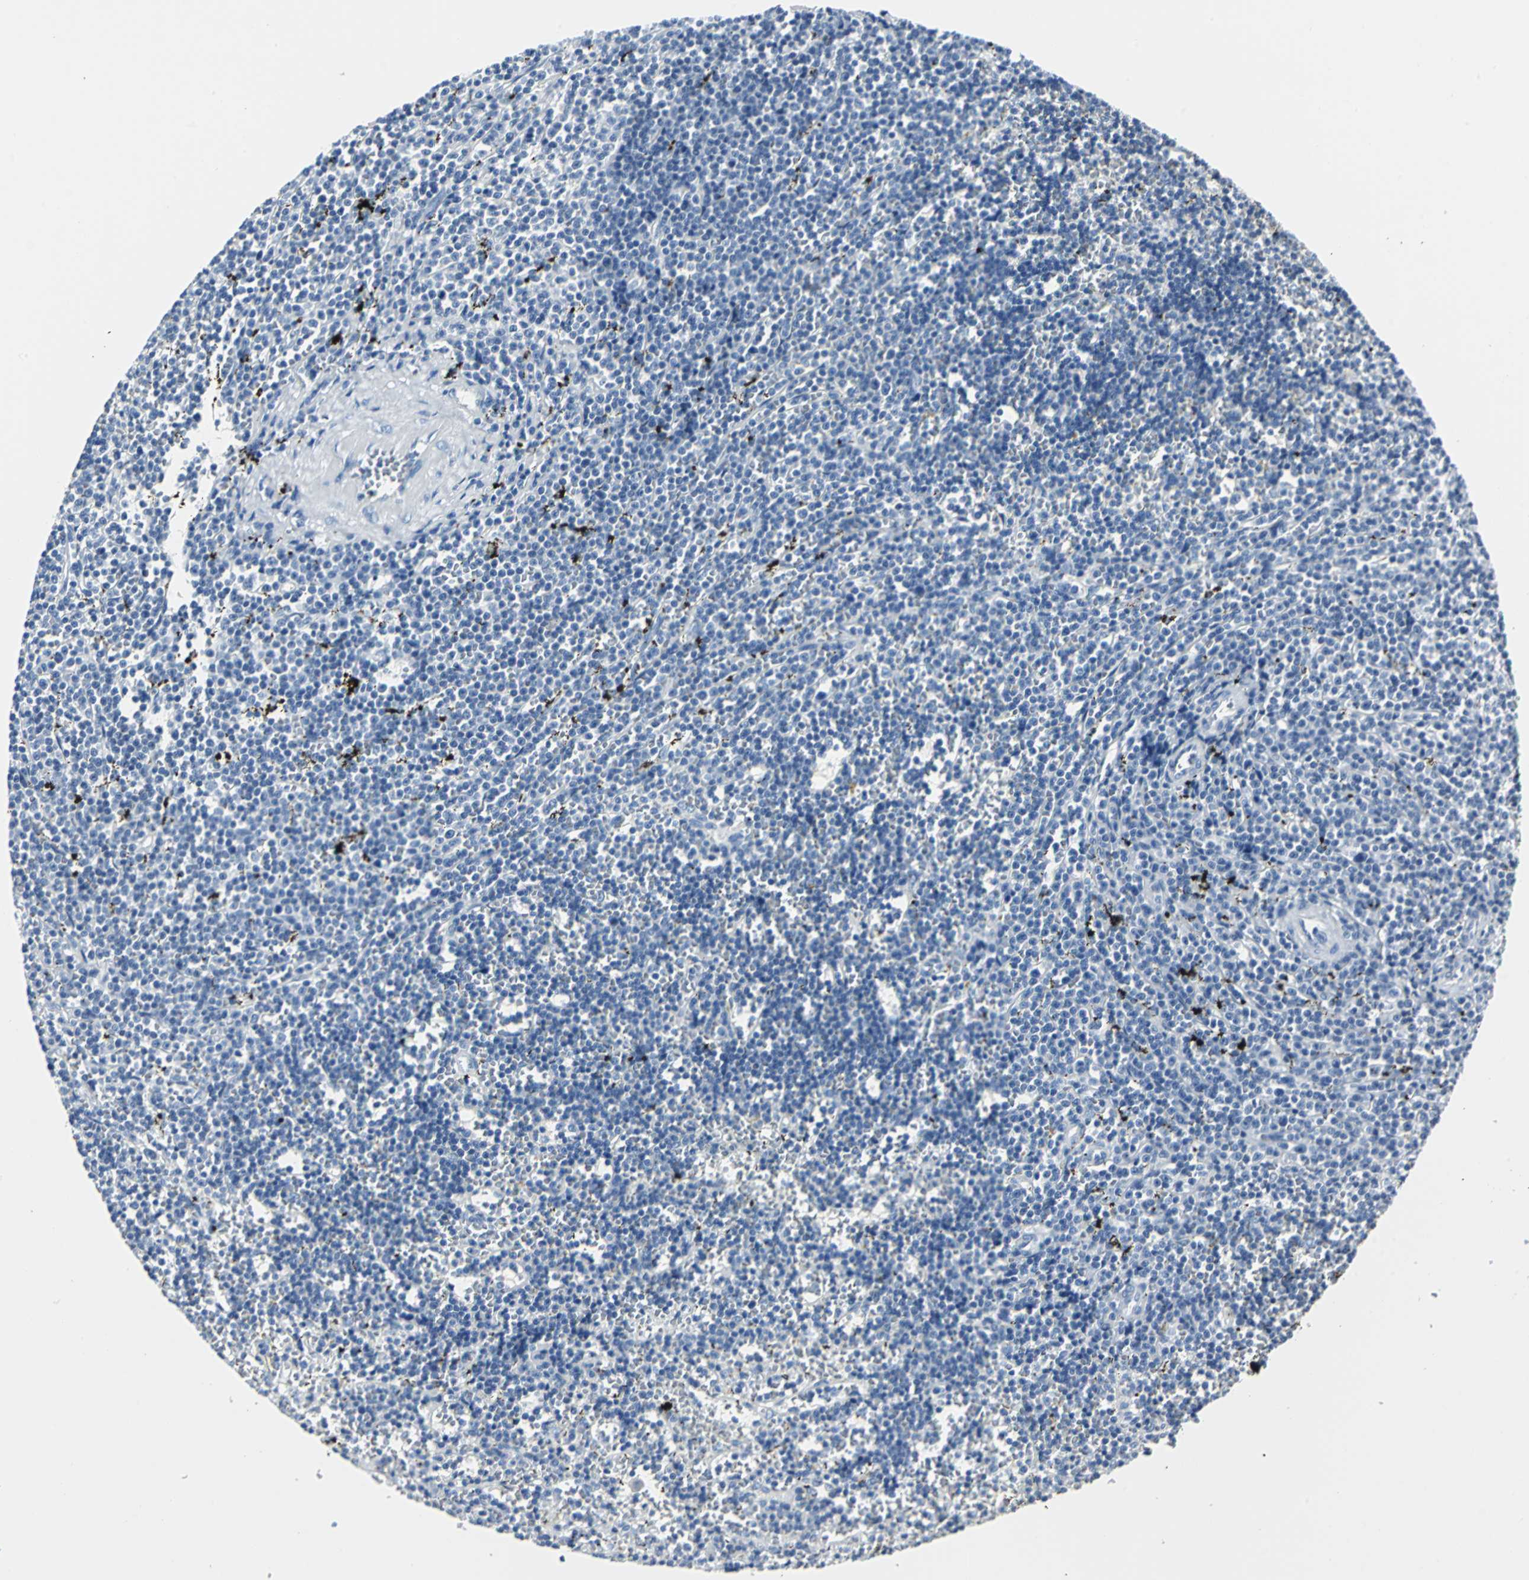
{"staining": {"intensity": "negative", "quantity": "none", "location": "none"}, "tissue": "lymphoma", "cell_type": "Tumor cells", "image_type": "cancer", "snomed": [{"axis": "morphology", "description": "Malignant lymphoma, non-Hodgkin's type, Low grade"}, {"axis": "topography", "description": "Spleen"}], "caption": "Tumor cells are negative for protein expression in human malignant lymphoma, non-Hodgkin's type (low-grade).", "gene": "RIPOR1", "patient": {"sex": "male", "age": 60}}